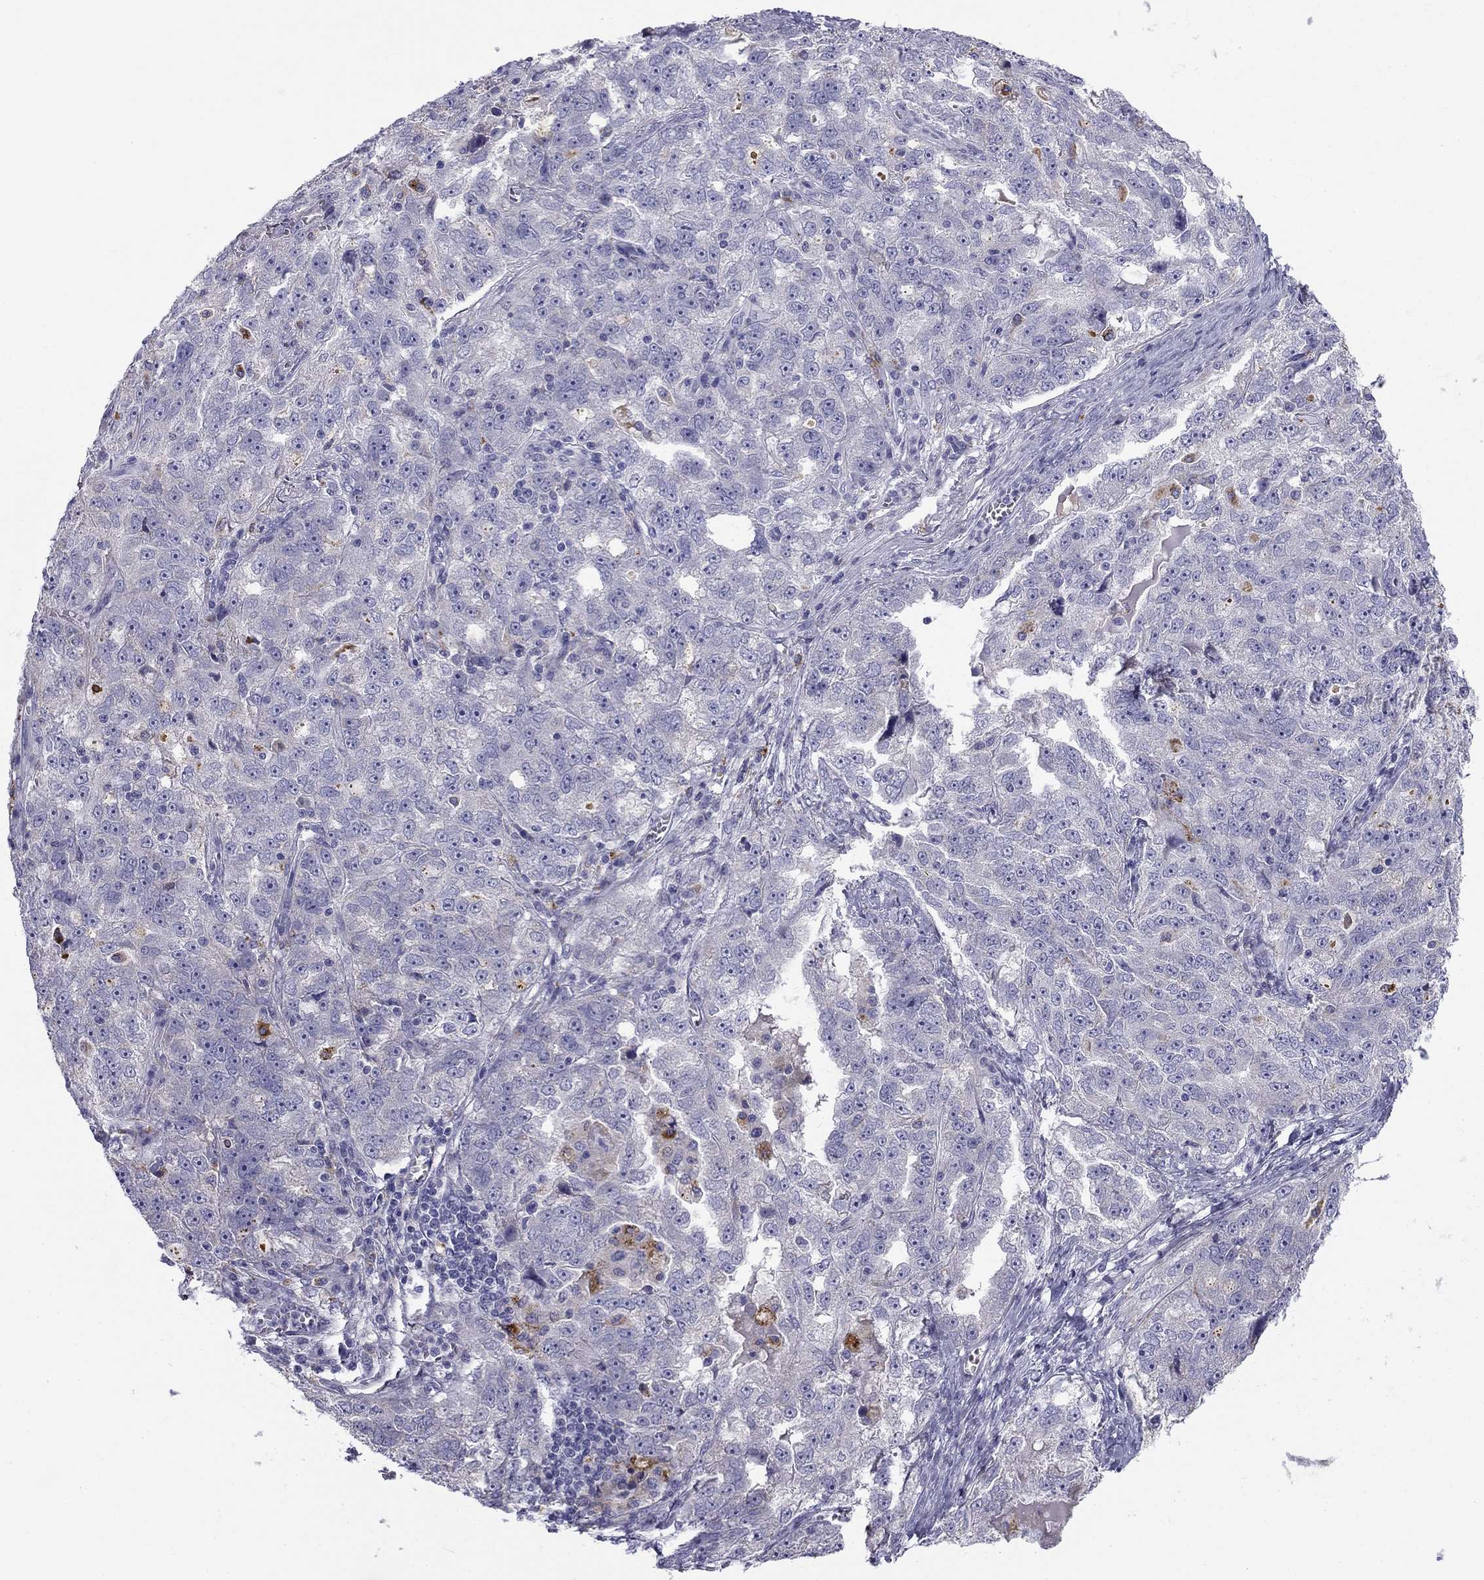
{"staining": {"intensity": "negative", "quantity": "none", "location": "none"}, "tissue": "ovarian cancer", "cell_type": "Tumor cells", "image_type": "cancer", "snomed": [{"axis": "morphology", "description": "Cystadenocarcinoma, serous, NOS"}, {"axis": "topography", "description": "Ovary"}], "caption": "The IHC micrograph has no significant staining in tumor cells of ovarian cancer (serous cystadenocarcinoma) tissue. The staining was performed using DAB (3,3'-diaminobenzidine) to visualize the protein expression in brown, while the nuclei were stained in blue with hematoxylin (Magnification: 20x).", "gene": "CLPSL2", "patient": {"sex": "female", "age": 51}}